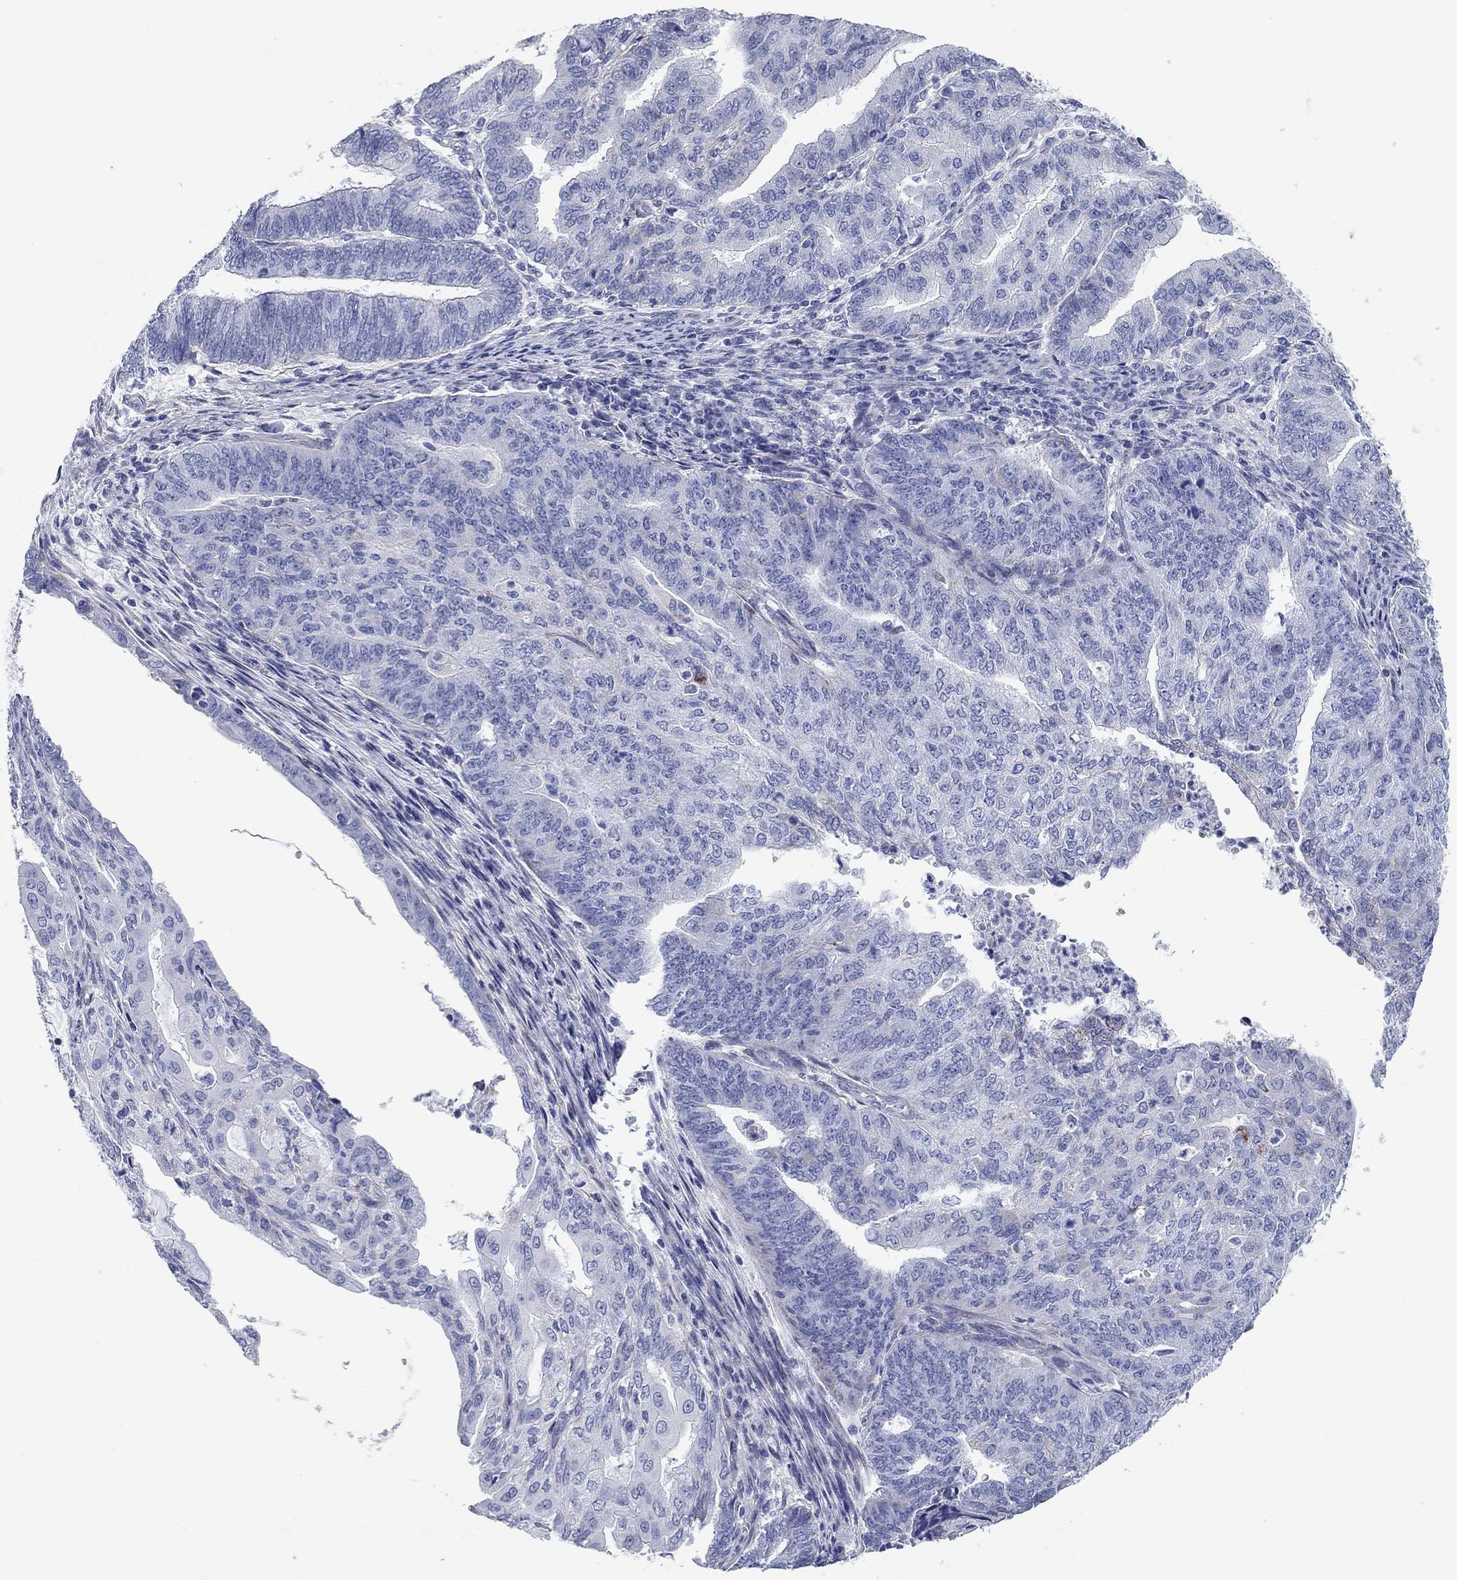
{"staining": {"intensity": "negative", "quantity": "none", "location": "none"}, "tissue": "endometrial cancer", "cell_type": "Tumor cells", "image_type": "cancer", "snomed": [{"axis": "morphology", "description": "Adenocarcinoma, NOS"}, {"axis": "topography", "description": "Endometrium"}], "caption": "IHC histopathology image of neoplastic tissue: human endometrial cancer (adenocarcinoma) stained with DAB reveals no significant protein expression in tumor cells.", "gene": "CHI3L2", "patient": {"sex": "female", "age": 82}}